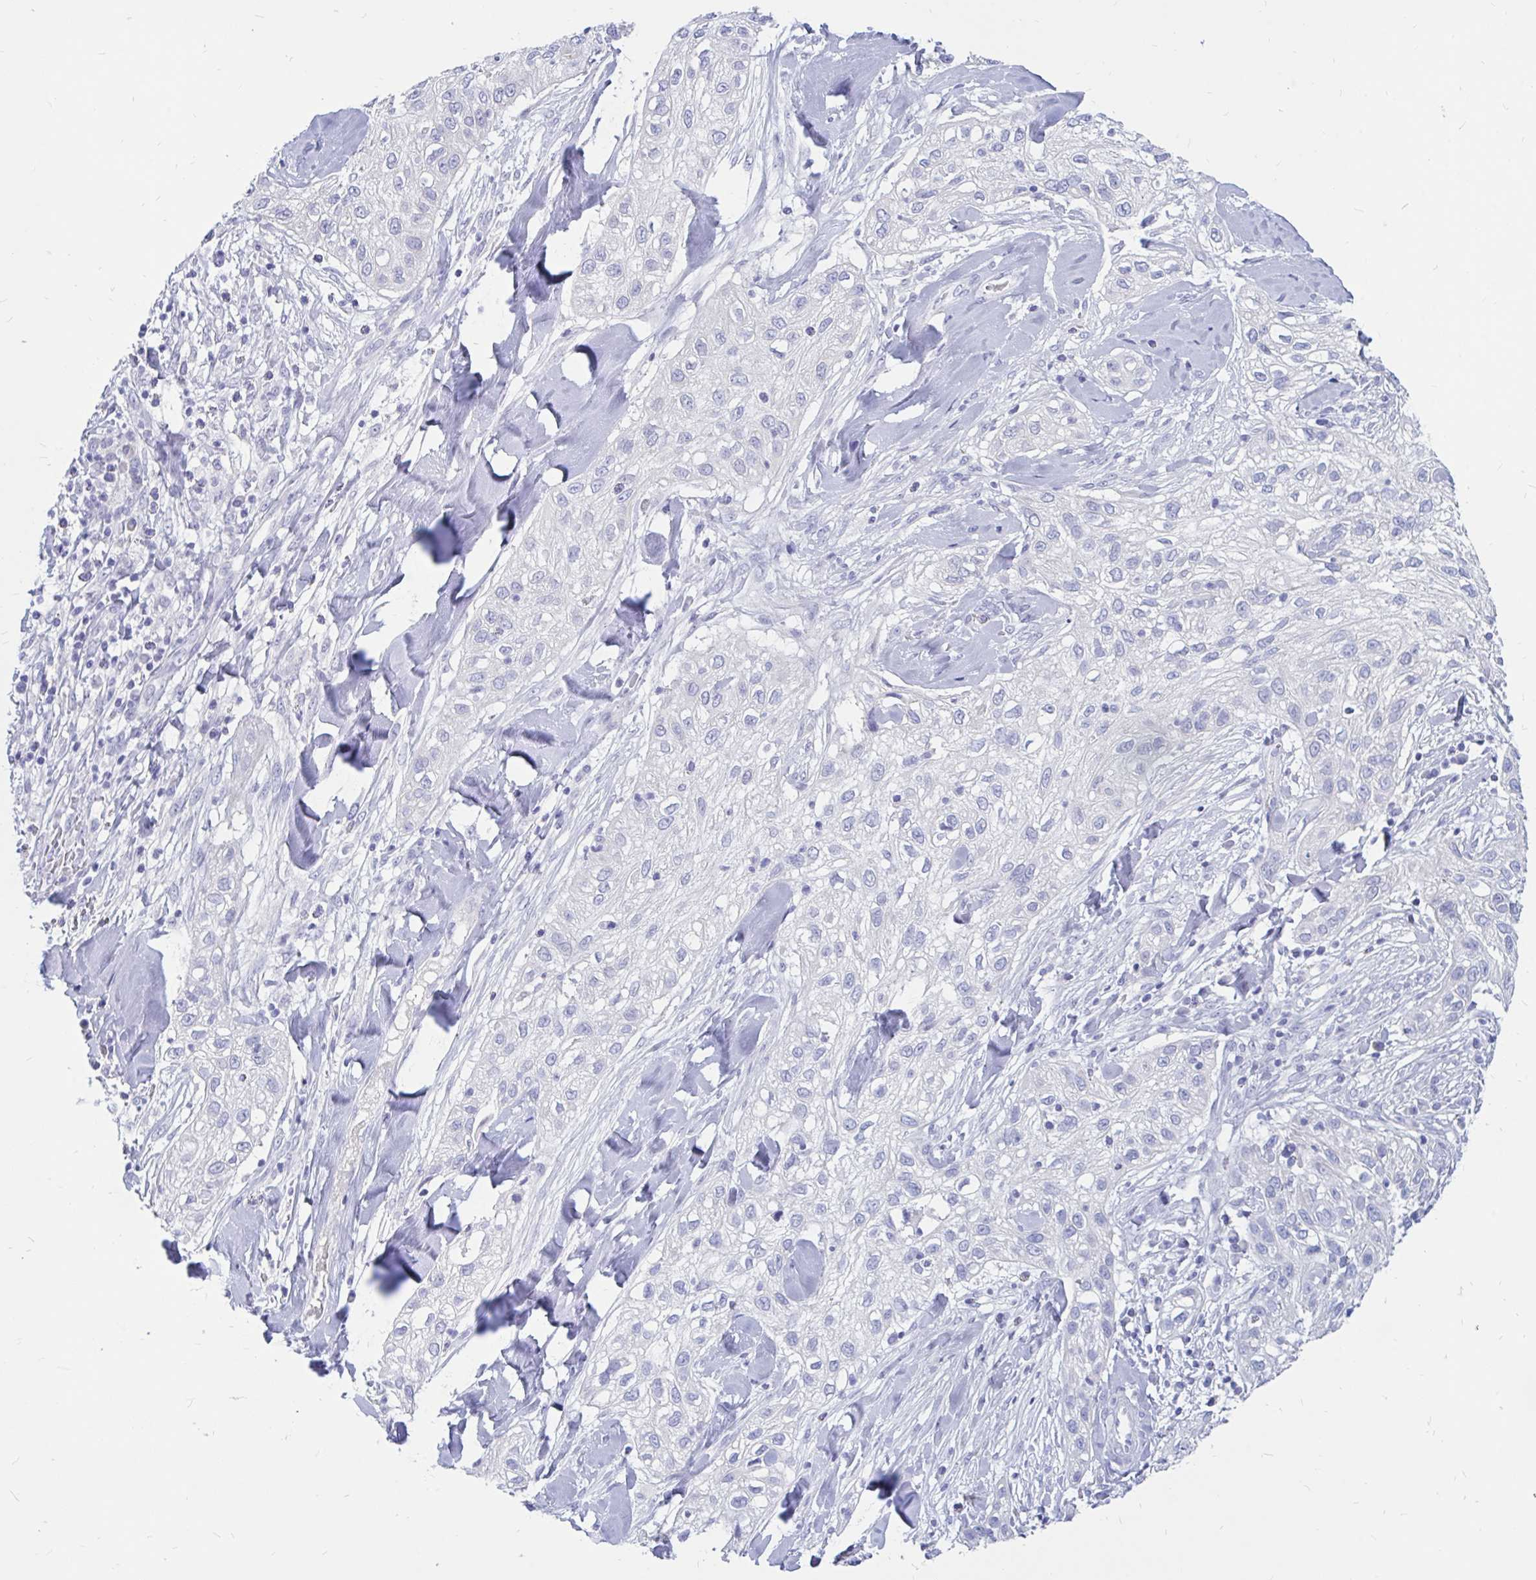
{"staining": {"intensity": "negative", "quantity": "none", "location": "none"}, "tissue": "skin cancer", "cell_type": "Tumor cells", "image_type": "cancer", "snomed": [{"axis": "morphology", "description": "Squamous cell carcinoma, NOS"}, {"axis": "topography", "description": "Skin"}], "caption": "High power microscopy image of an immunohistochemistry histopathology image of skin cancer (squamous cell carcinoma), revealing no significant expression in tumor cells.", "gene": "IGSF5", "patient": {"sex": "male", "age": 82}}